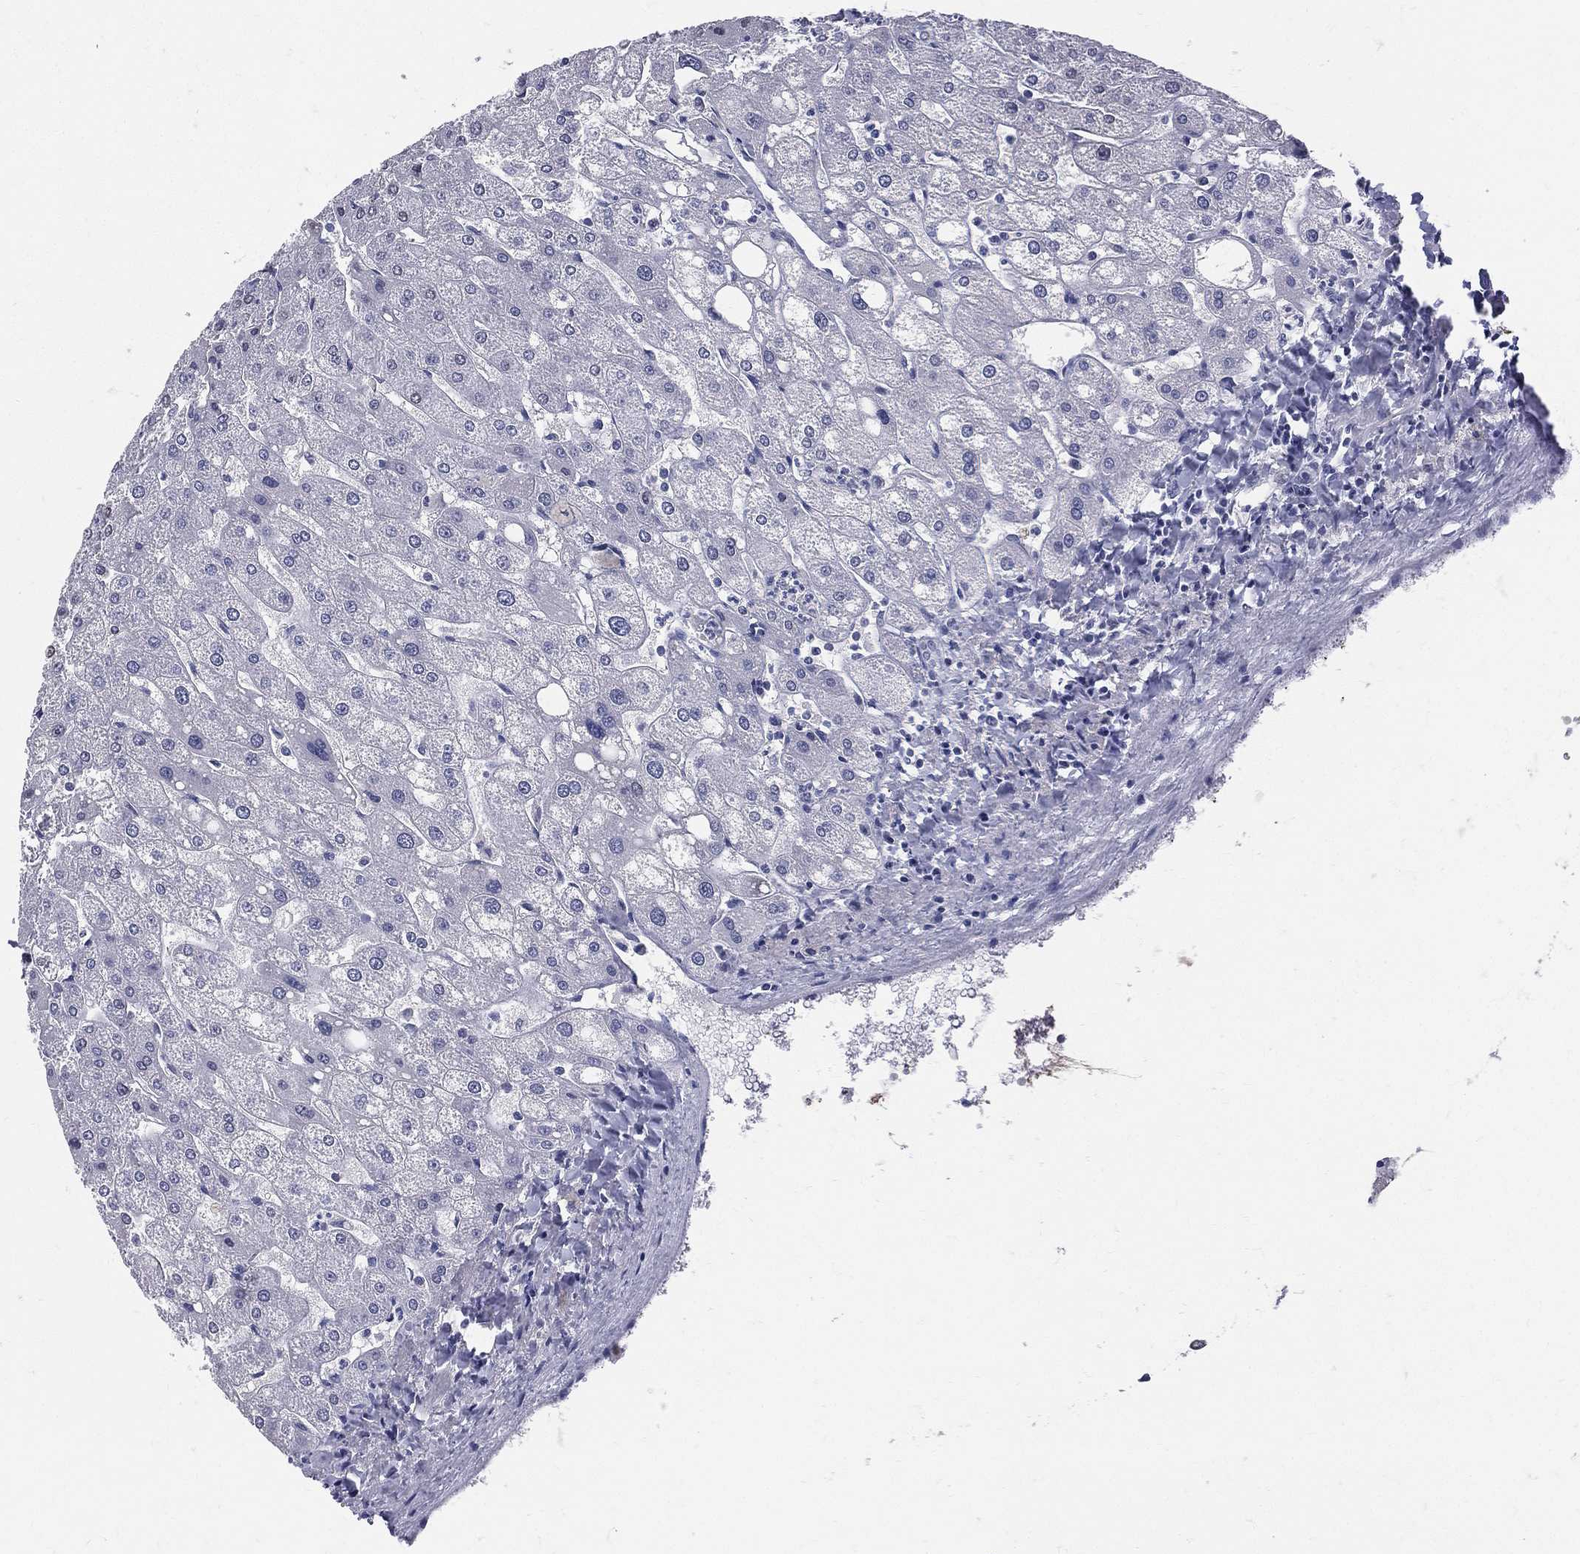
{"staining": {"intensity": "negative", "quantity": "none", "location": "none"}, "tissue": "liver", "cell_type": "Cholangiocytes", "image_type": "normal", "snomed": [{"axis": "morphology", "description": "Normal tissue, NOS"}, {"axis": "topography", "description": "Liver"}], "caption": "High magnification brightfield microscopy of benign liver stained with DAB (brown) and counterstained with hematoxylin (blue): cholangiocytes show no significant positivity.", "gene": "ETNPPL", "patient": {"sex": "male", "age": 67}}